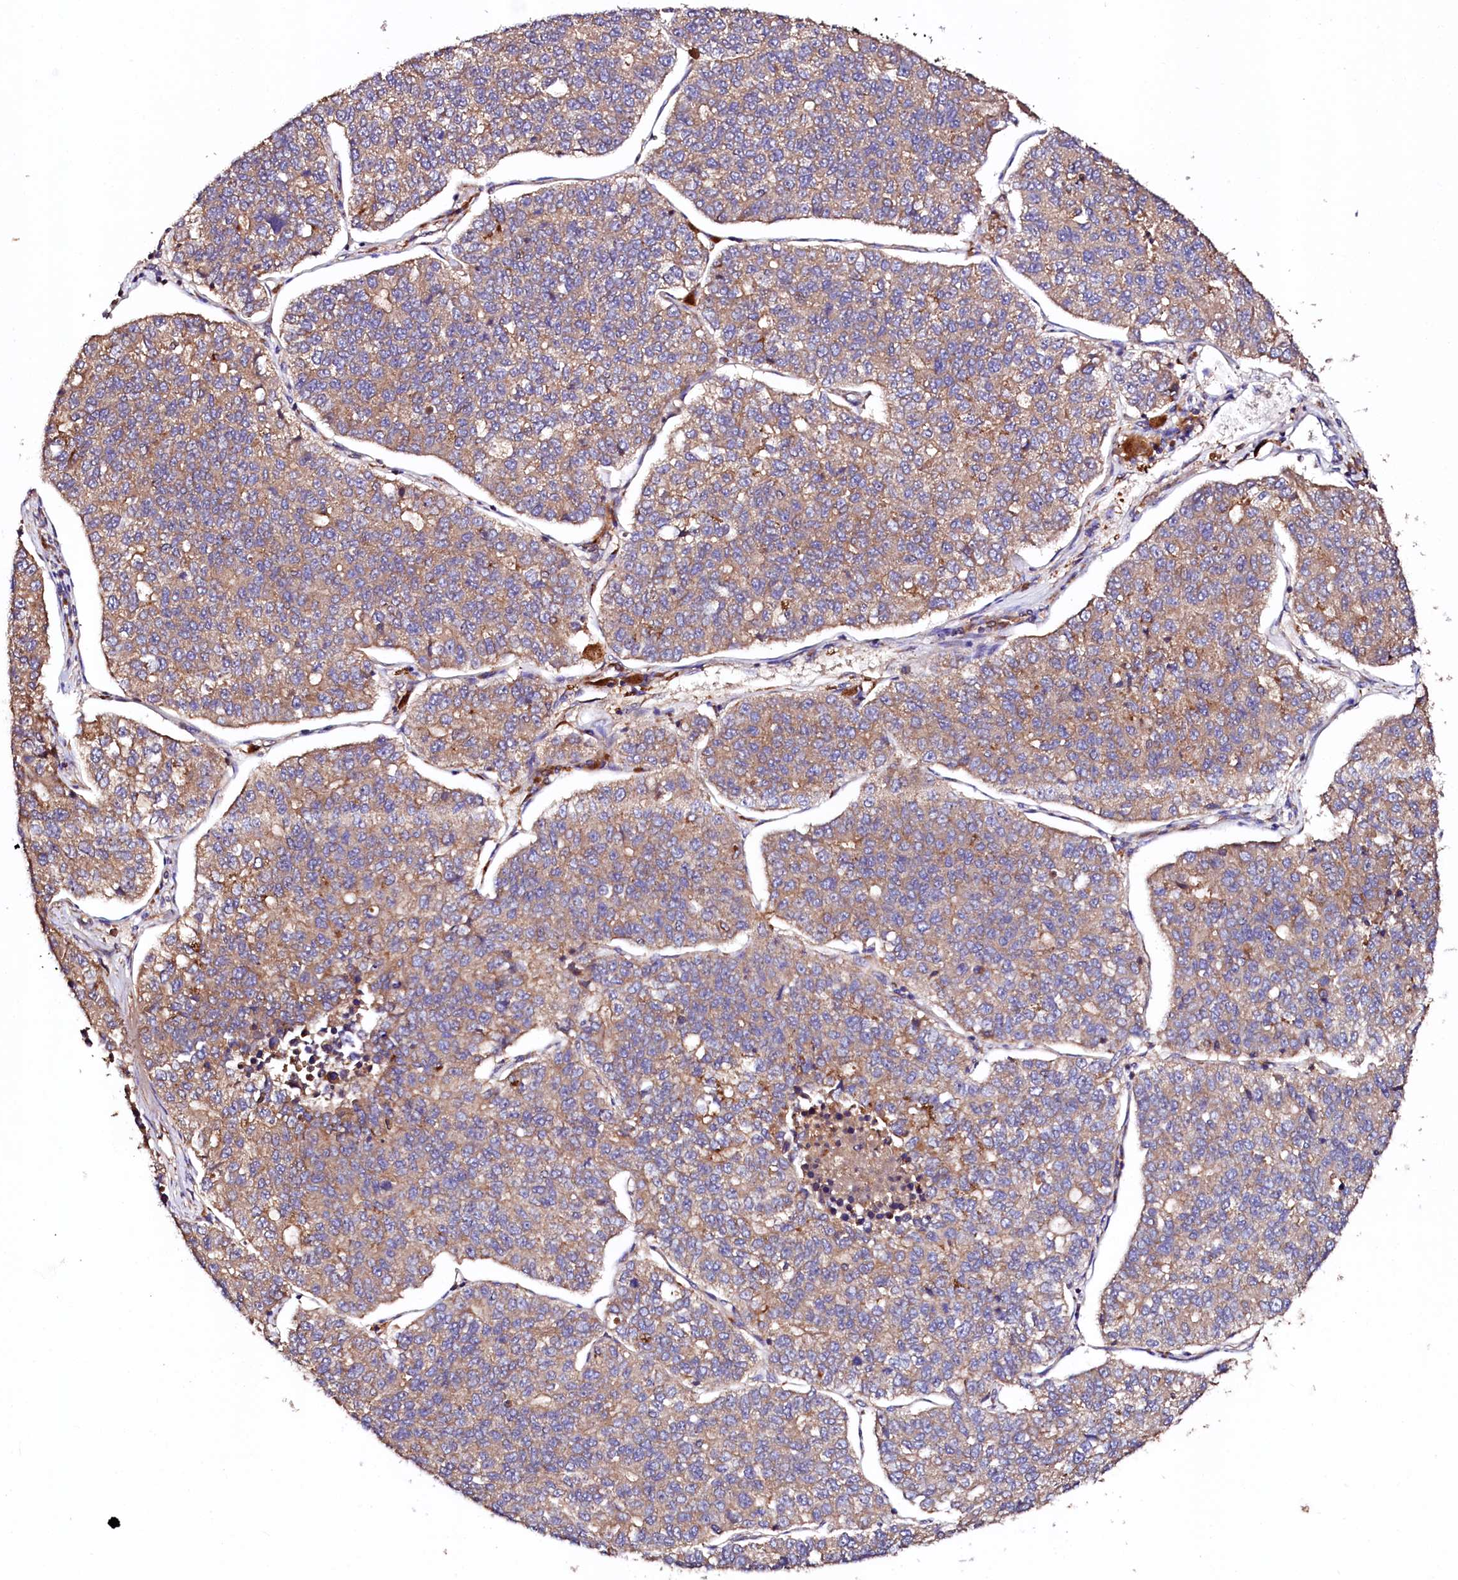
{"staining": {"intensity": "moderate", "quantity": ">75%", "location": "cytoplasmic/membranous"}, "tissue": "lung cancer", "cell_type": "Tumor cells", "image_type": "cancer", "snomed": [{"axis": "morphology", "description": "Adenocarcinoma, NOS"}, {"axis": "topography", "description": "Lung"}], "caption": "Protein analysis of adenocarcinoma (lung) tissue reveals moderate cytoplasmic/membranous expression in about >75% of tumor cells.", "gene": "ST3GAL1", "patient": {"sex": "male", "age": 49}}